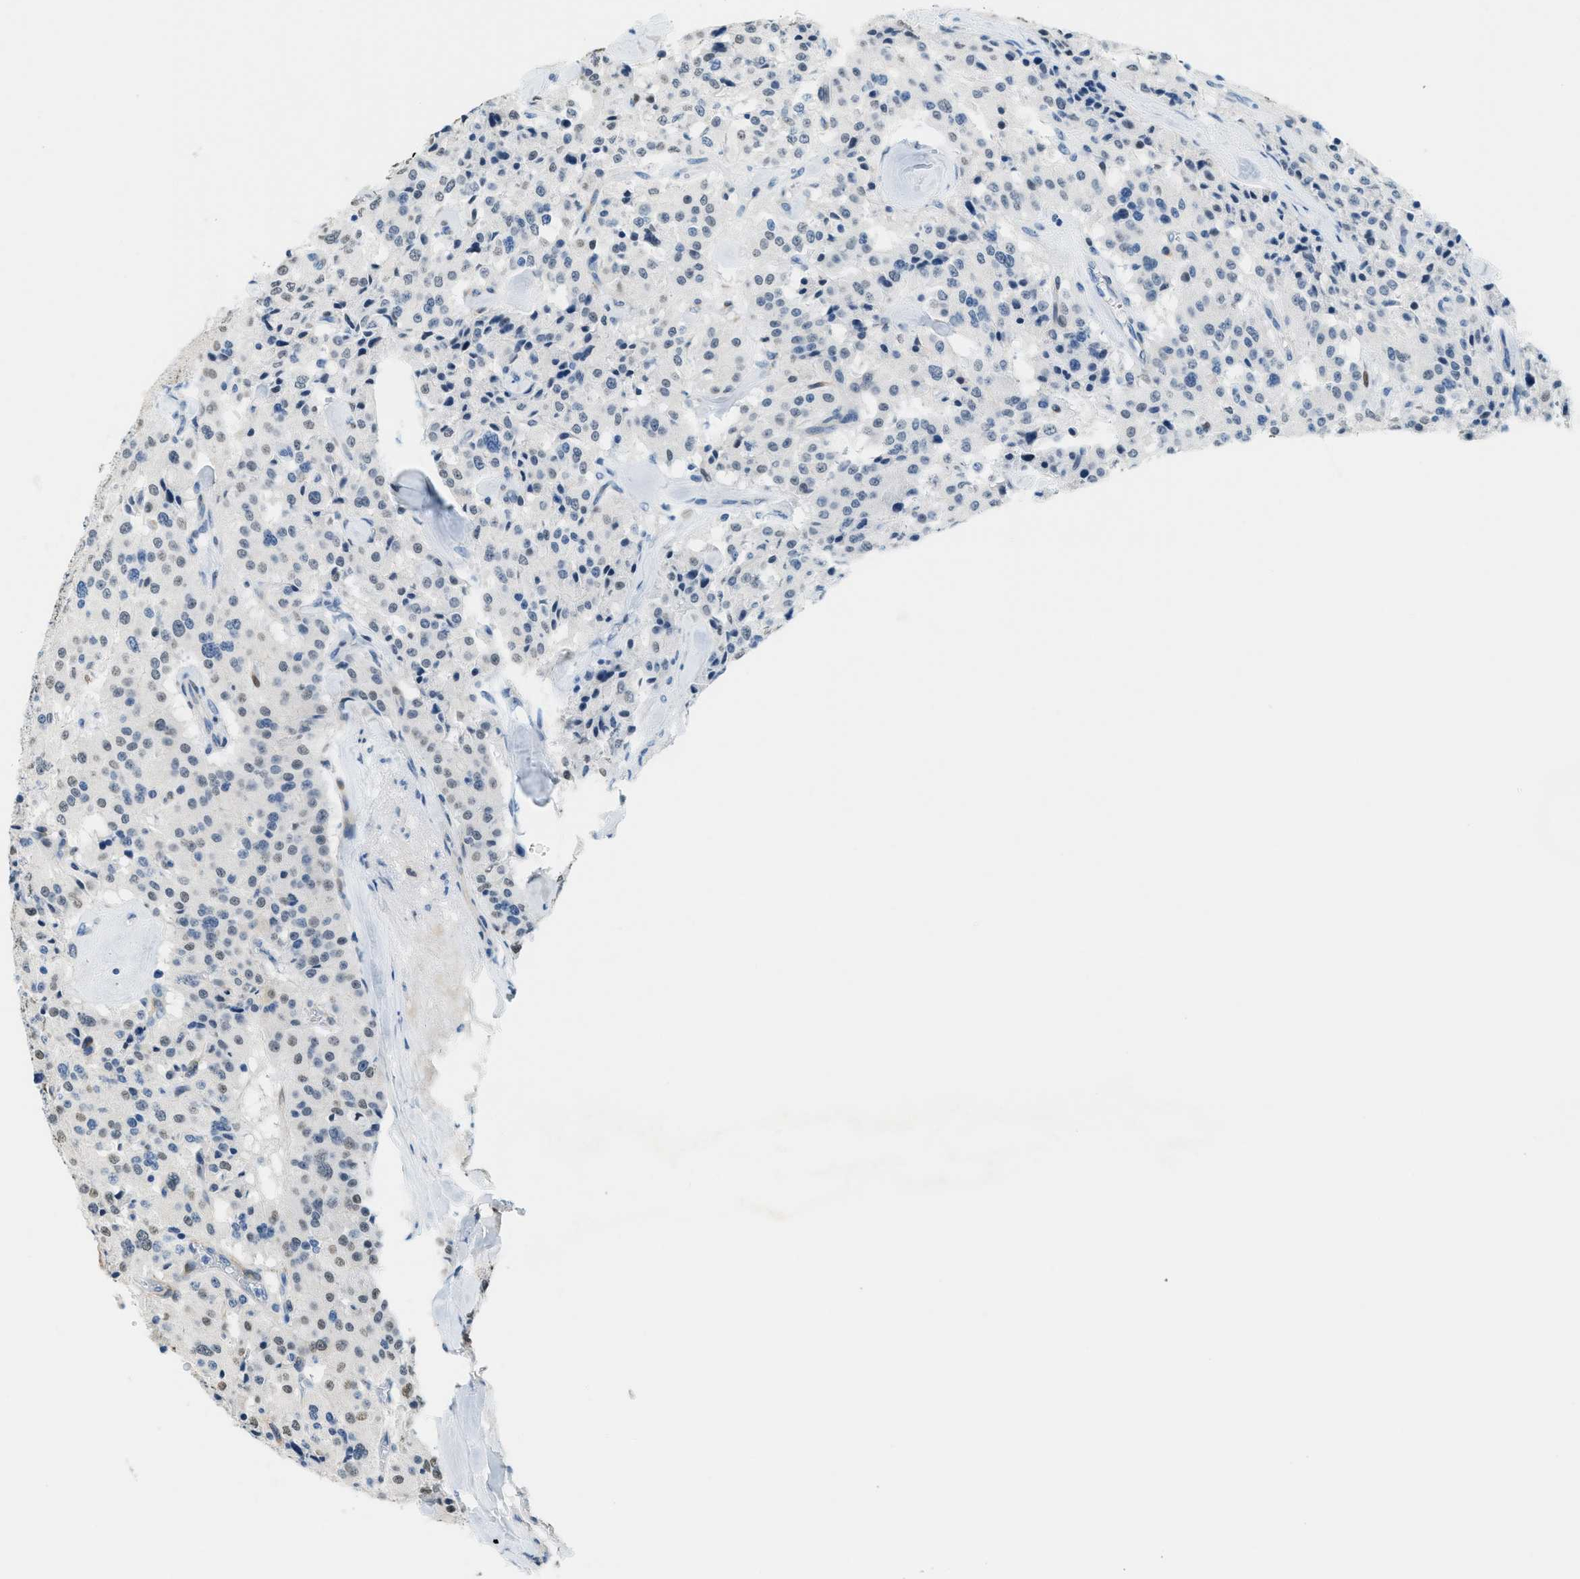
{"staining": {"intensity": "weak", "quantity": "25%-75%", "location": "nuclear"}, "tissue": "carcinoid", "cell_type": "Tumor cells", "image_type": "cancer", "snomed": [{"axis": "morphology", "description": "Carcinoid, malignant, NOS"}, {"axis": "topography", "description": "Lung"}], "caption": "Weak nuclear positivity for a protein is appreciated in approximately 25%-75% of tumor cells of carcinoid using IHC.", "gene": "CYP4X1", "patient": {"sex": "male", "age": 30}}